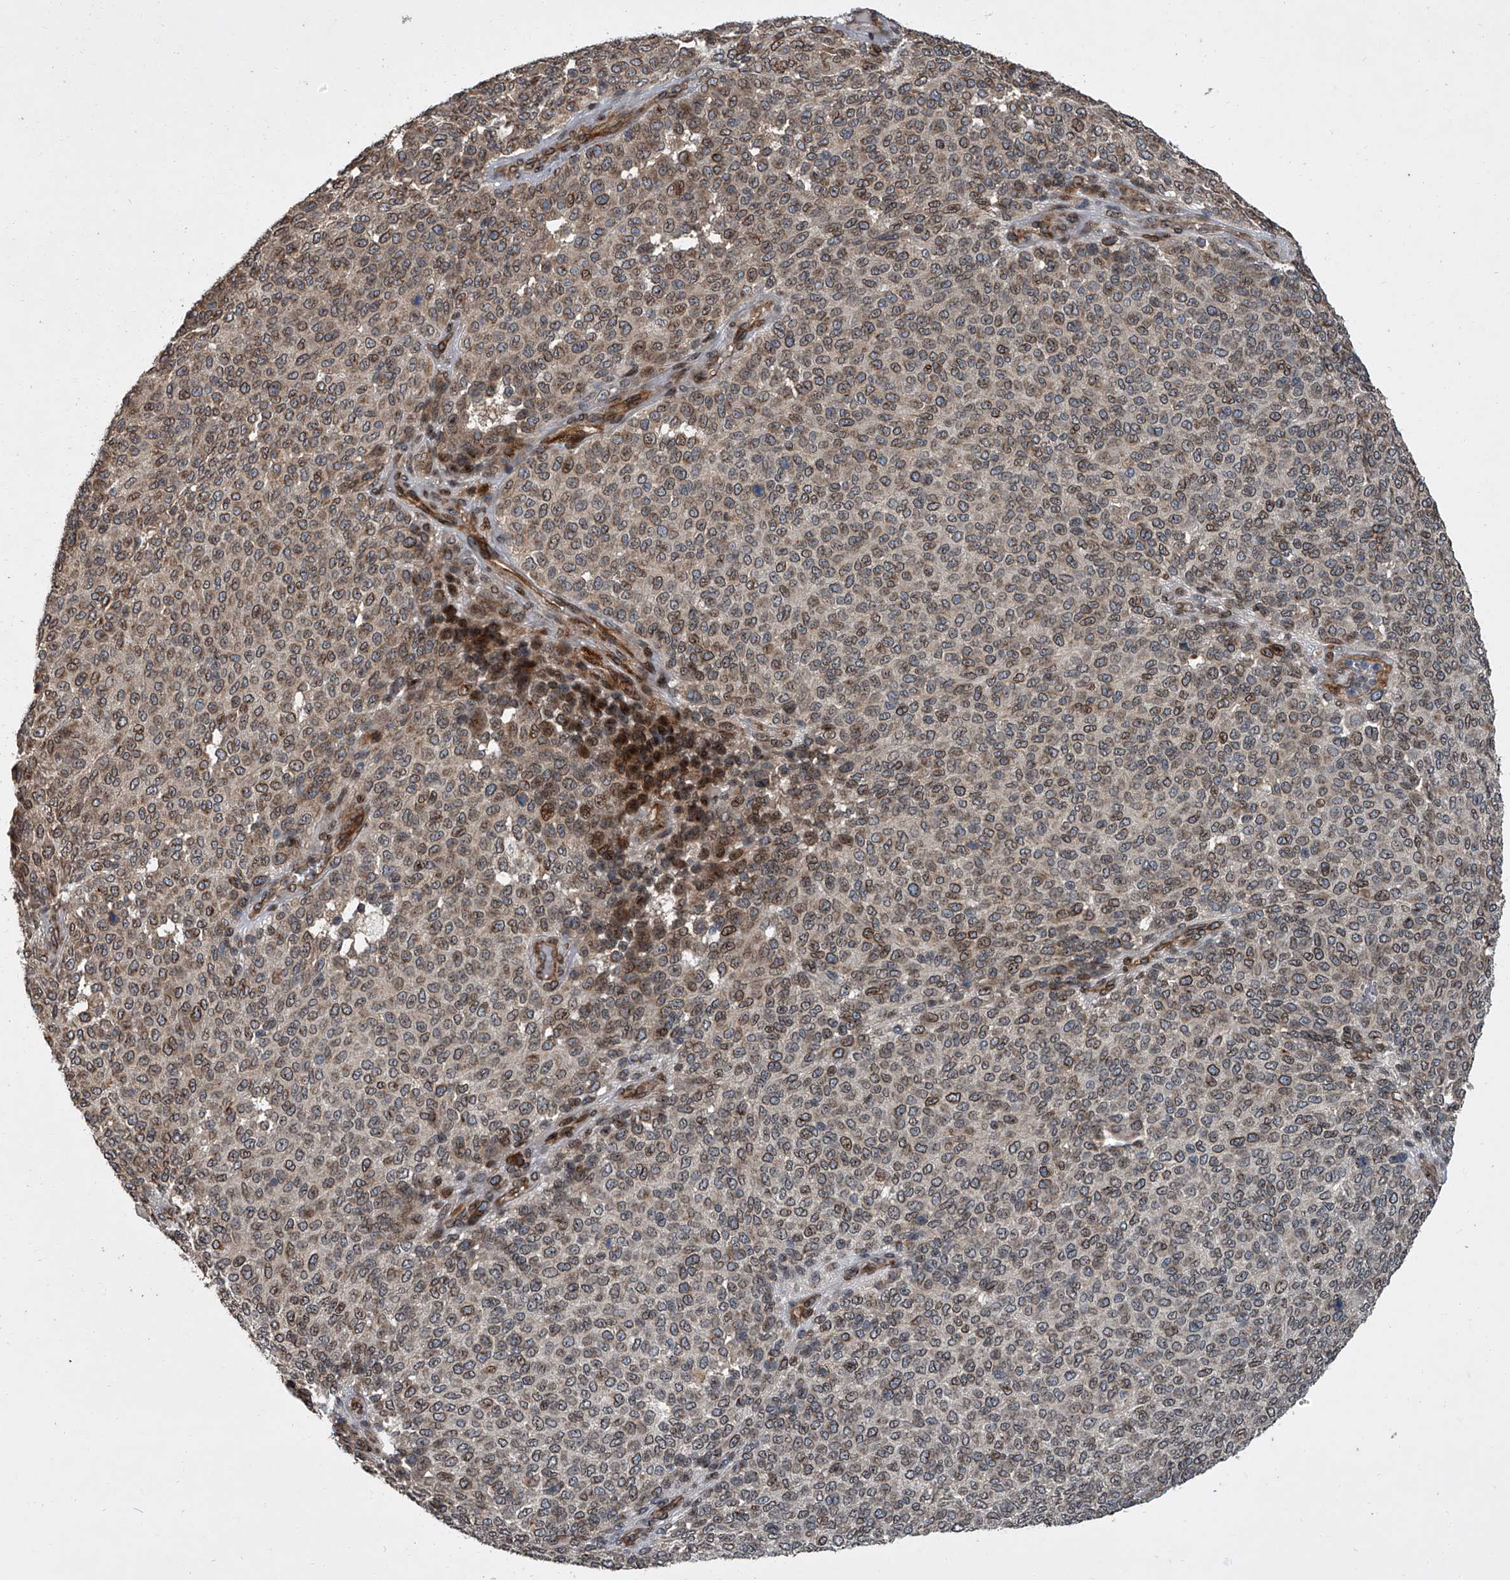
{"staining": {"intensity": "moderate", "quantity": ">75%", "location": "cytoplasmic/membranous,nuclear"}, "tissue": "melanoma", "cell_type": "Tumor cells", "image_type": "cancer", "snomed": [{"axis": "morphology", "description": "Malignant melanoma, NOS"}, {"axis": "topography", "description": "Skin"}], "caption": "DAB (3,3'-diaminobenzidine) immunohistochemical staining of melanoma exhibits moderate cytoplasmic/membranous and nuclear protein staining in about >75% of tumor cells.", "gene": "LRRC8C", "patient": {"sex": "male", "age": 49}}